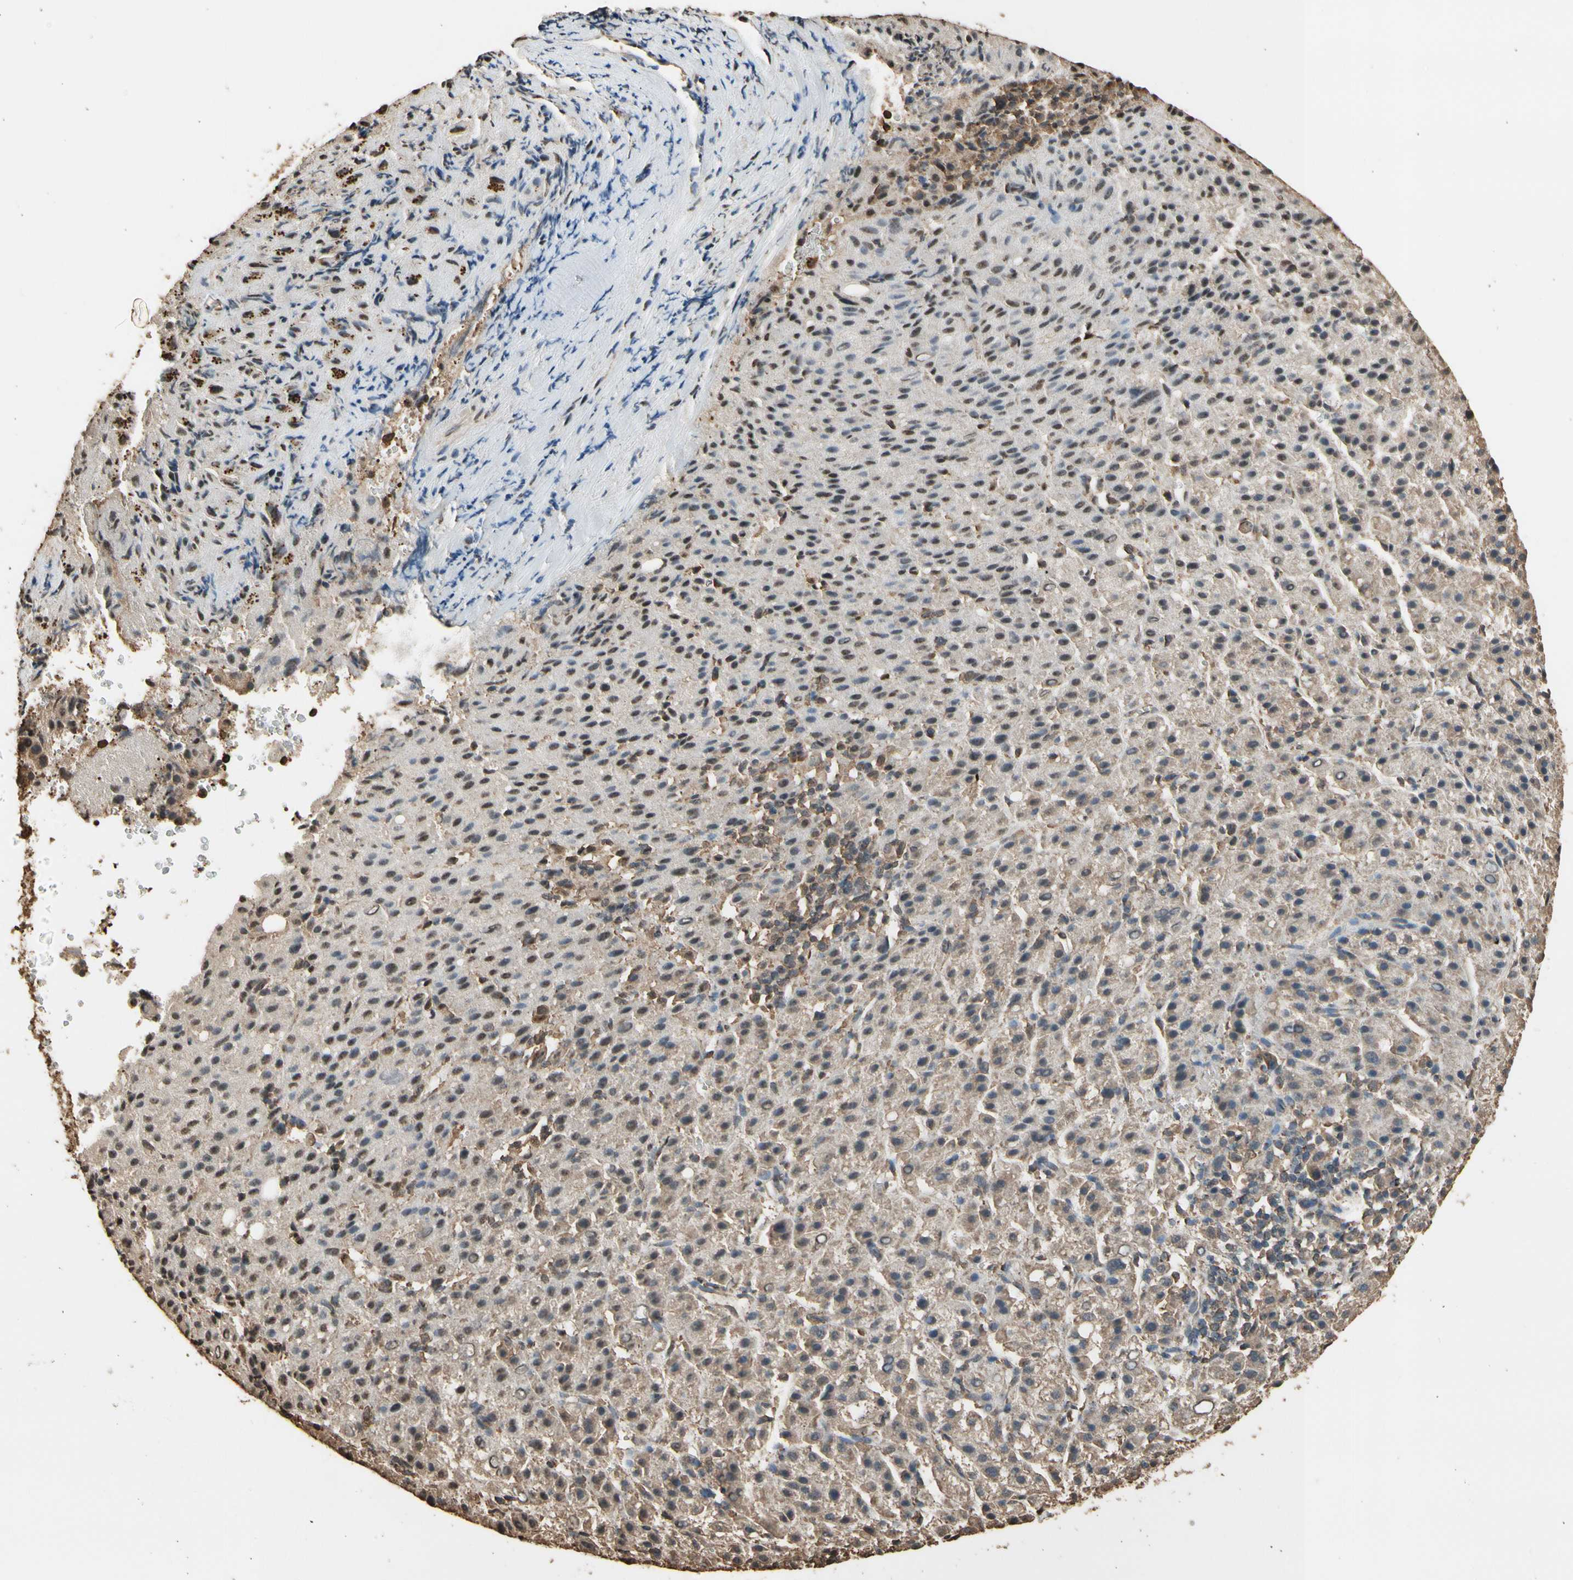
{"staining": {"intensity": "moderate", "quantity": "25%-75%", "location": "cytoplasmic/membranous,nuclear"}, "tissue": "liver cancer", "cell_type": "Tumor cells", "image_type": "cancer", "snomed": [{"axis": "morphology", "description": "Carcinoma, Hepatocellular, NOS"}, {"axis": "topography", "description": "Liver"}], "caption": "This image shows IHC staining of human liver hepatocellular carcinoma, with medium moderate cytoplasmic/membranous and nuclear expression in about 25%-75% of tumor cells.", "gene": "TNFSF13B", "patient": {"sex": "female", "age": 58}}